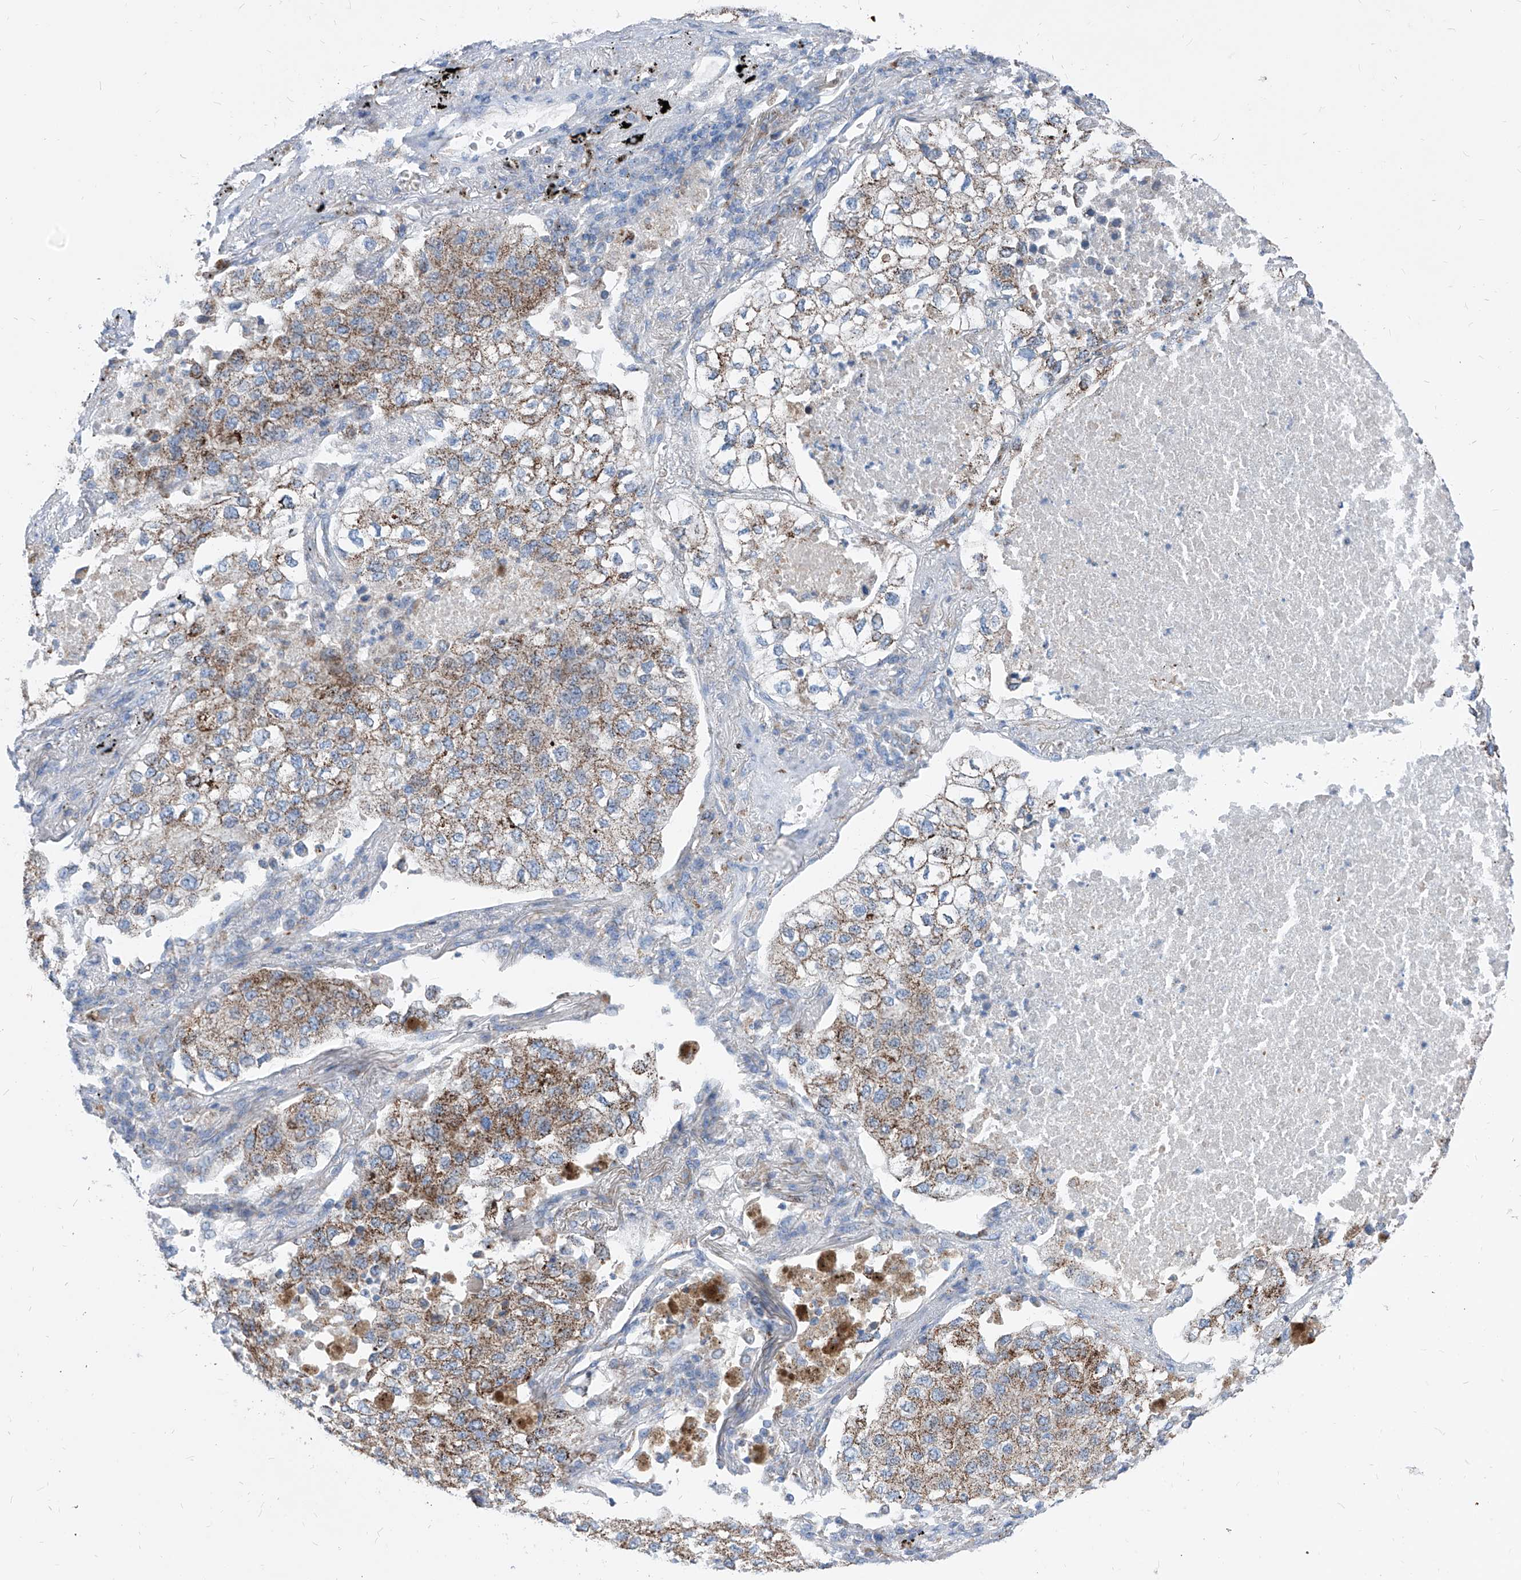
{"staining": {"intensity": "moderate", "quantity": ">75%", "location": "cytoplasmic/membranous"}, "tissue": "lung cancer", "cell_type": "Tumor cells", "image_type": "cancer", "snomed": [{"axis": "morphology", "description": "Adenocarcinoma, NOS"}, {"axis": "topography", "description": "Lung"}], "caption": "IHC photomicrograph of human lung adenocarcinoma stained for a protein (brown), which reveals medium levels of moderate cytoplasmic/membranous positivity in about >75% of tumor cells.", "gene": "AGPS", "patient": {"sex": "male", "age": 63}}